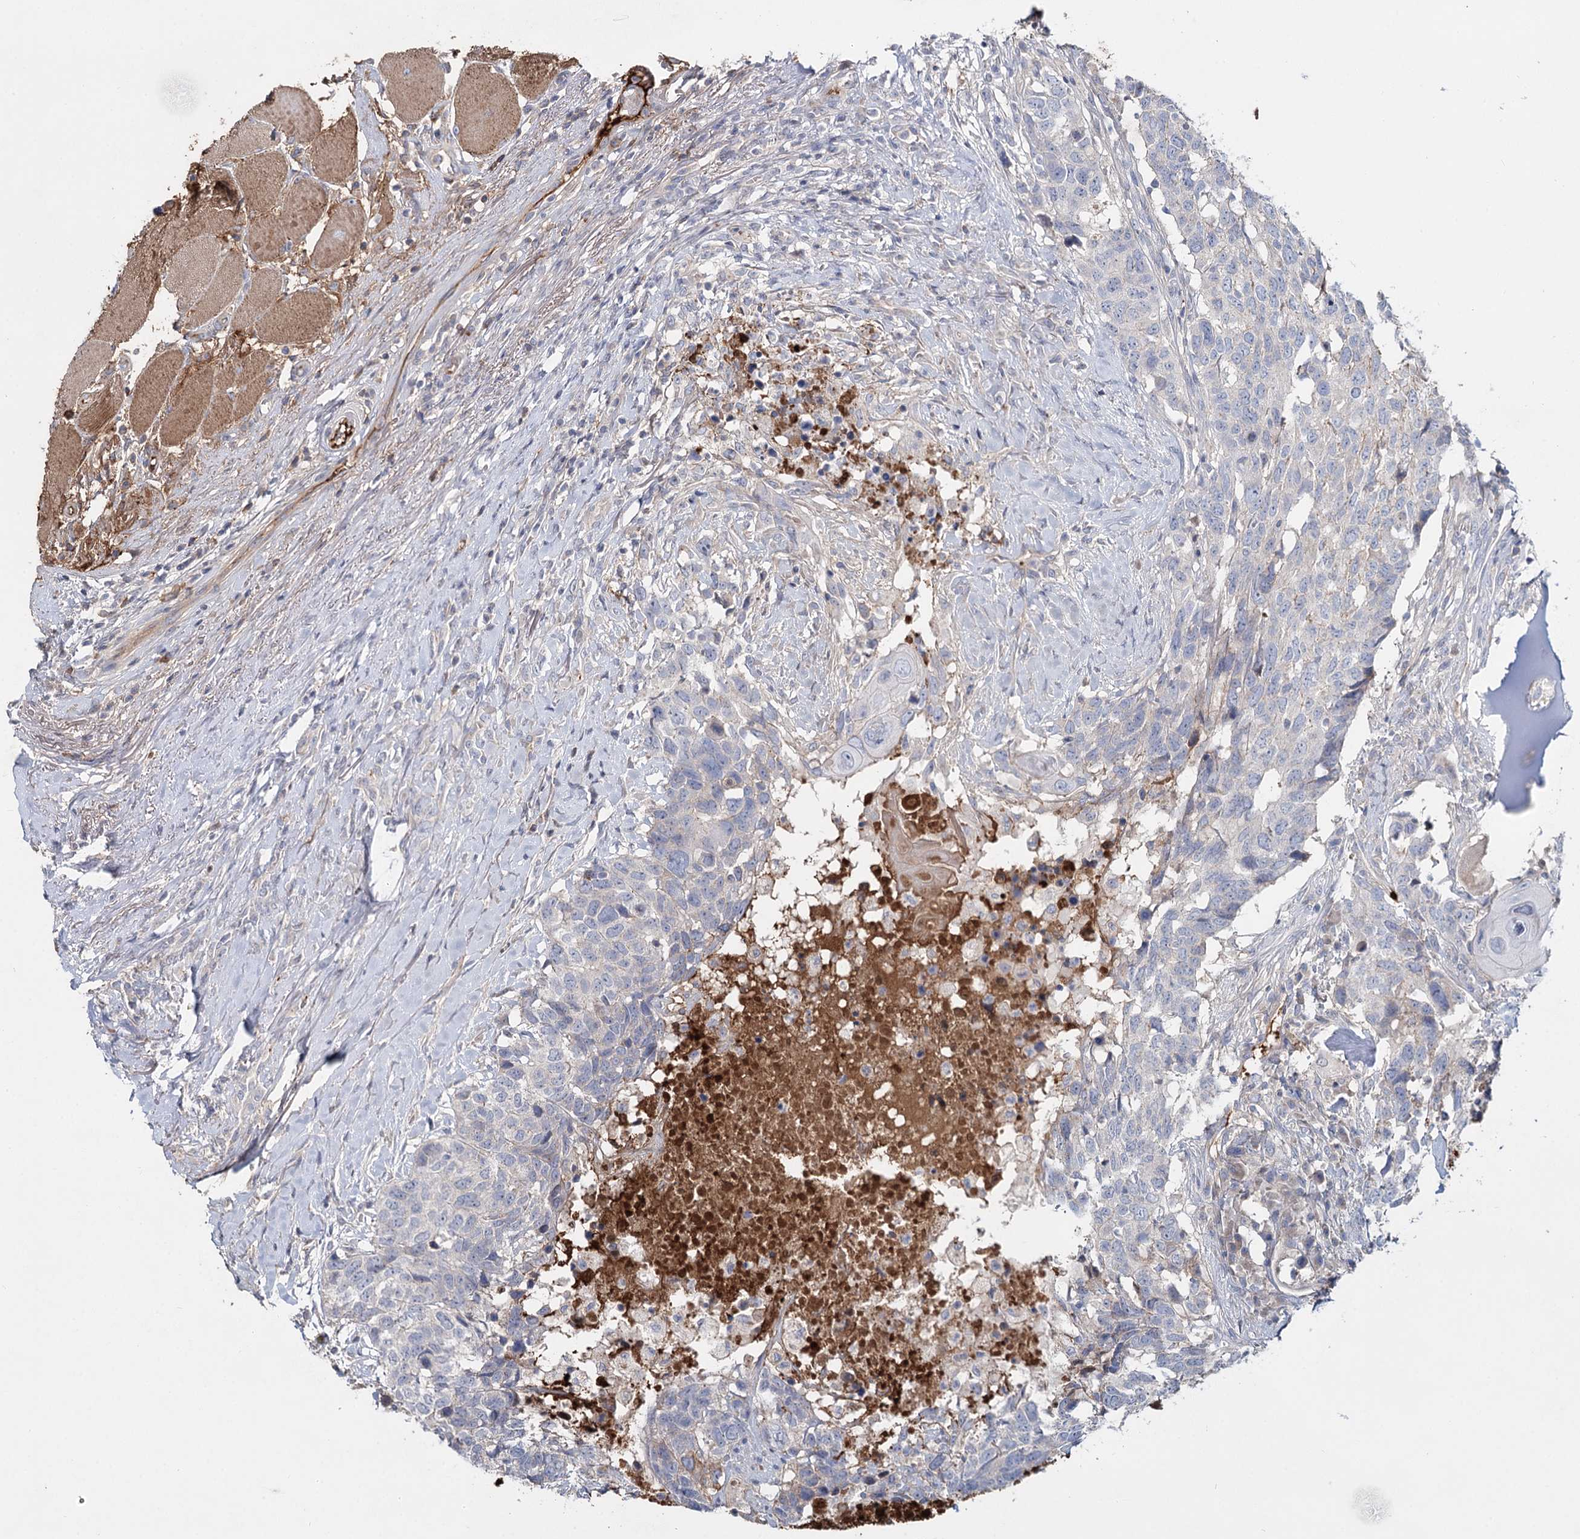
{"staining": {"intensity": "negative", "quantity": "none", "location": "none"}, "tissue": "head and neck cancer", "cell_type": "Tumor cells", "image_type": "cancer", "snomed": [{"axis": "morphology", "description": "Squamous cell carcinoma, NOS"}, {"axis": "topography", "description": "Head-Neck"}], "caption": "Immunohistochemistry micrograph of neoplastic tissue: human squamous cell carcinoma (head and neck) stained with DAB reveals no significant protein staining in tumor cells.", "gene": "ALKBH8", "patient": {"sex": "male", "age": 66}}